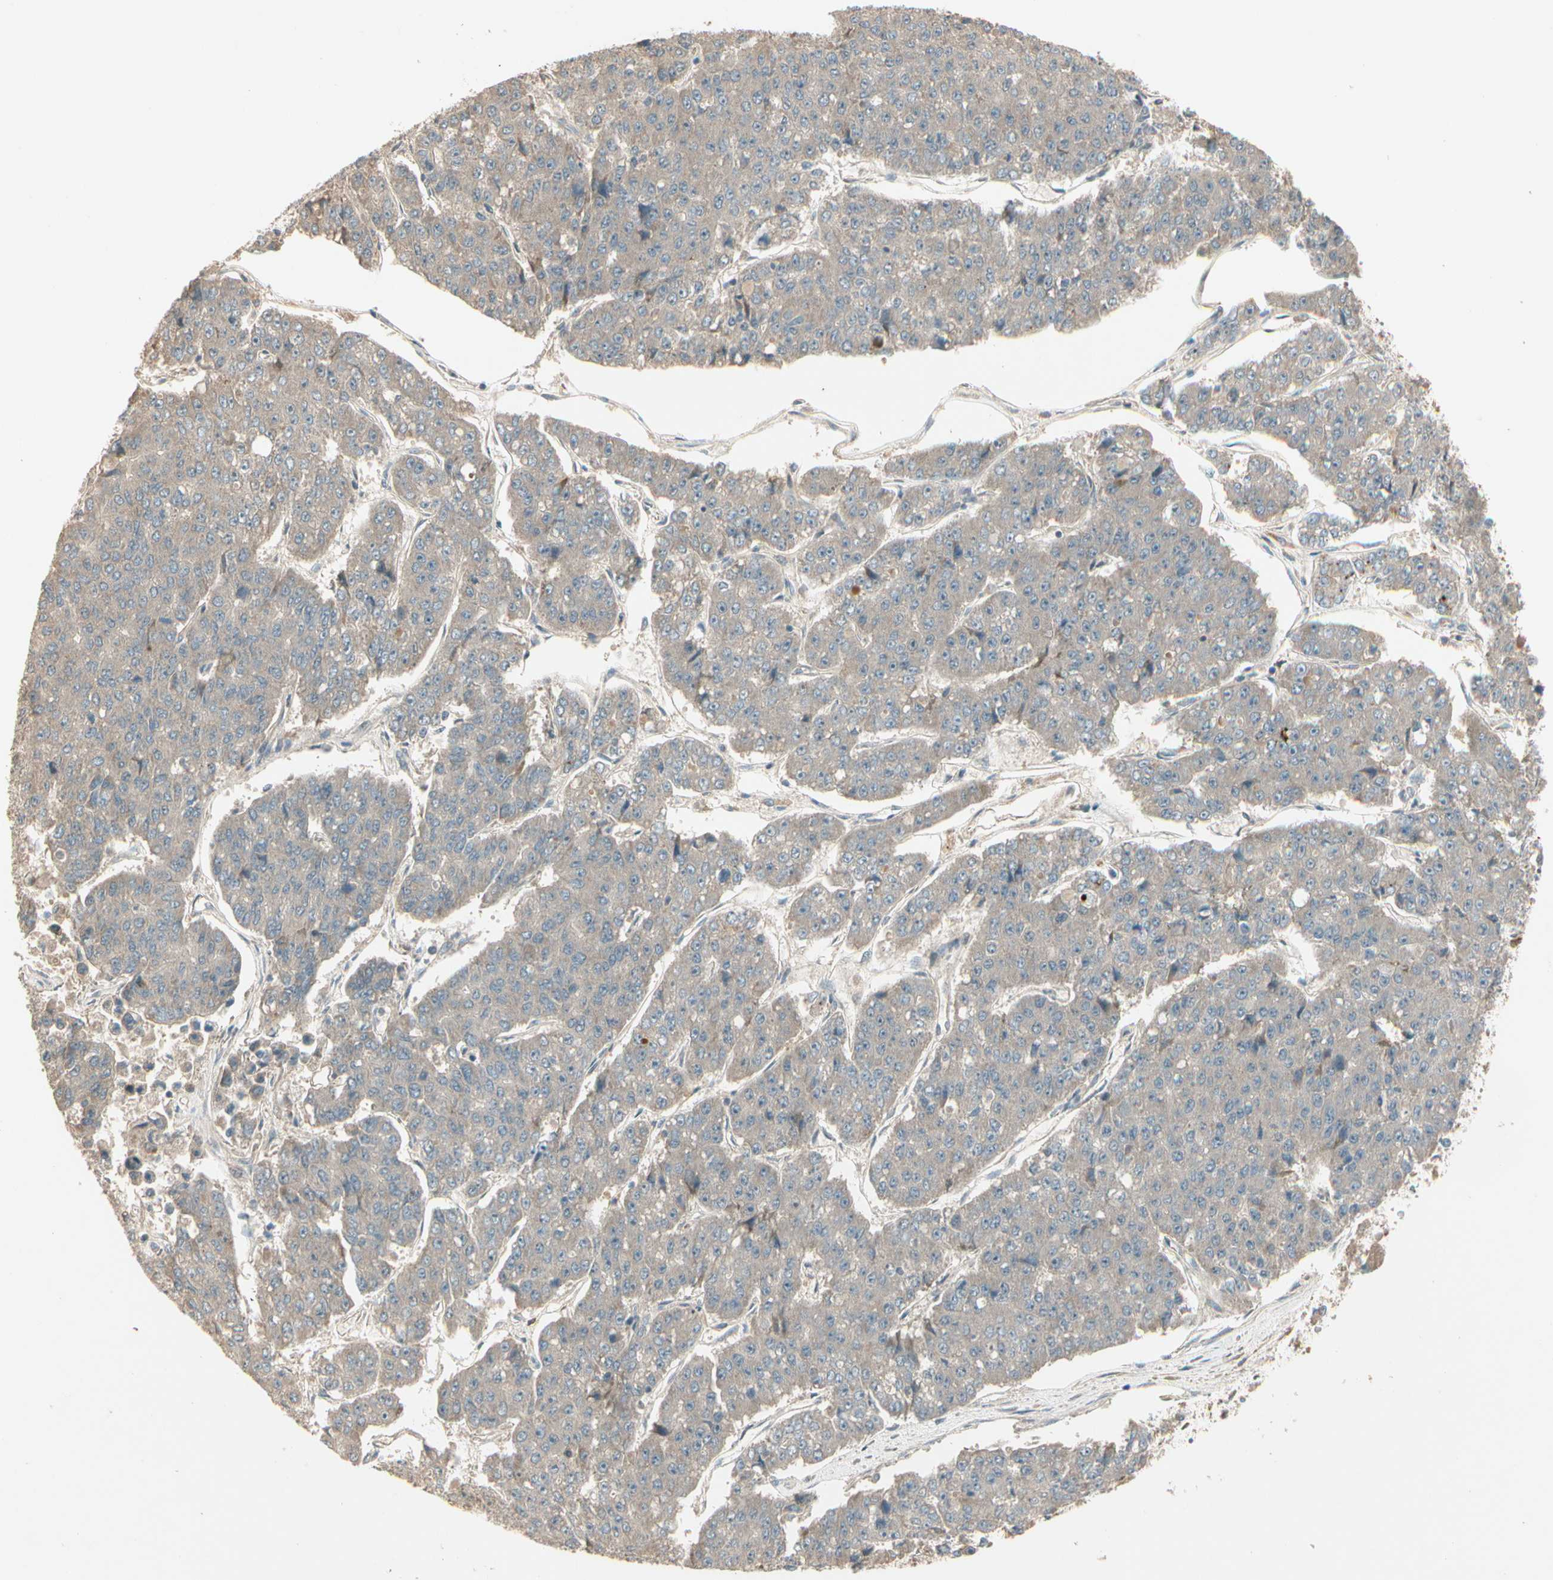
{"staining": {"intensity": "weak", "quantity": ">75%", "location": "cytoplasmic/membranous"}, "tissue": "pancreatic cancer", "cell_type": "Tumor cells", "image_type": "cancer", "snomed": [{"axis": "morphology", "description": "Adenocarcinoma, NOS"}, {"axis": "topography", "description": "Pancreas"}], "caption": "This is an image of immunohistochemistry (IHC) staining of adenocarcinoma (pancreatic), which shows weak positivity in the cytoplasmic/membranous of tumor cells.", "gene": "ACVR1", "patient": {"sex": "male", "age": 50}}